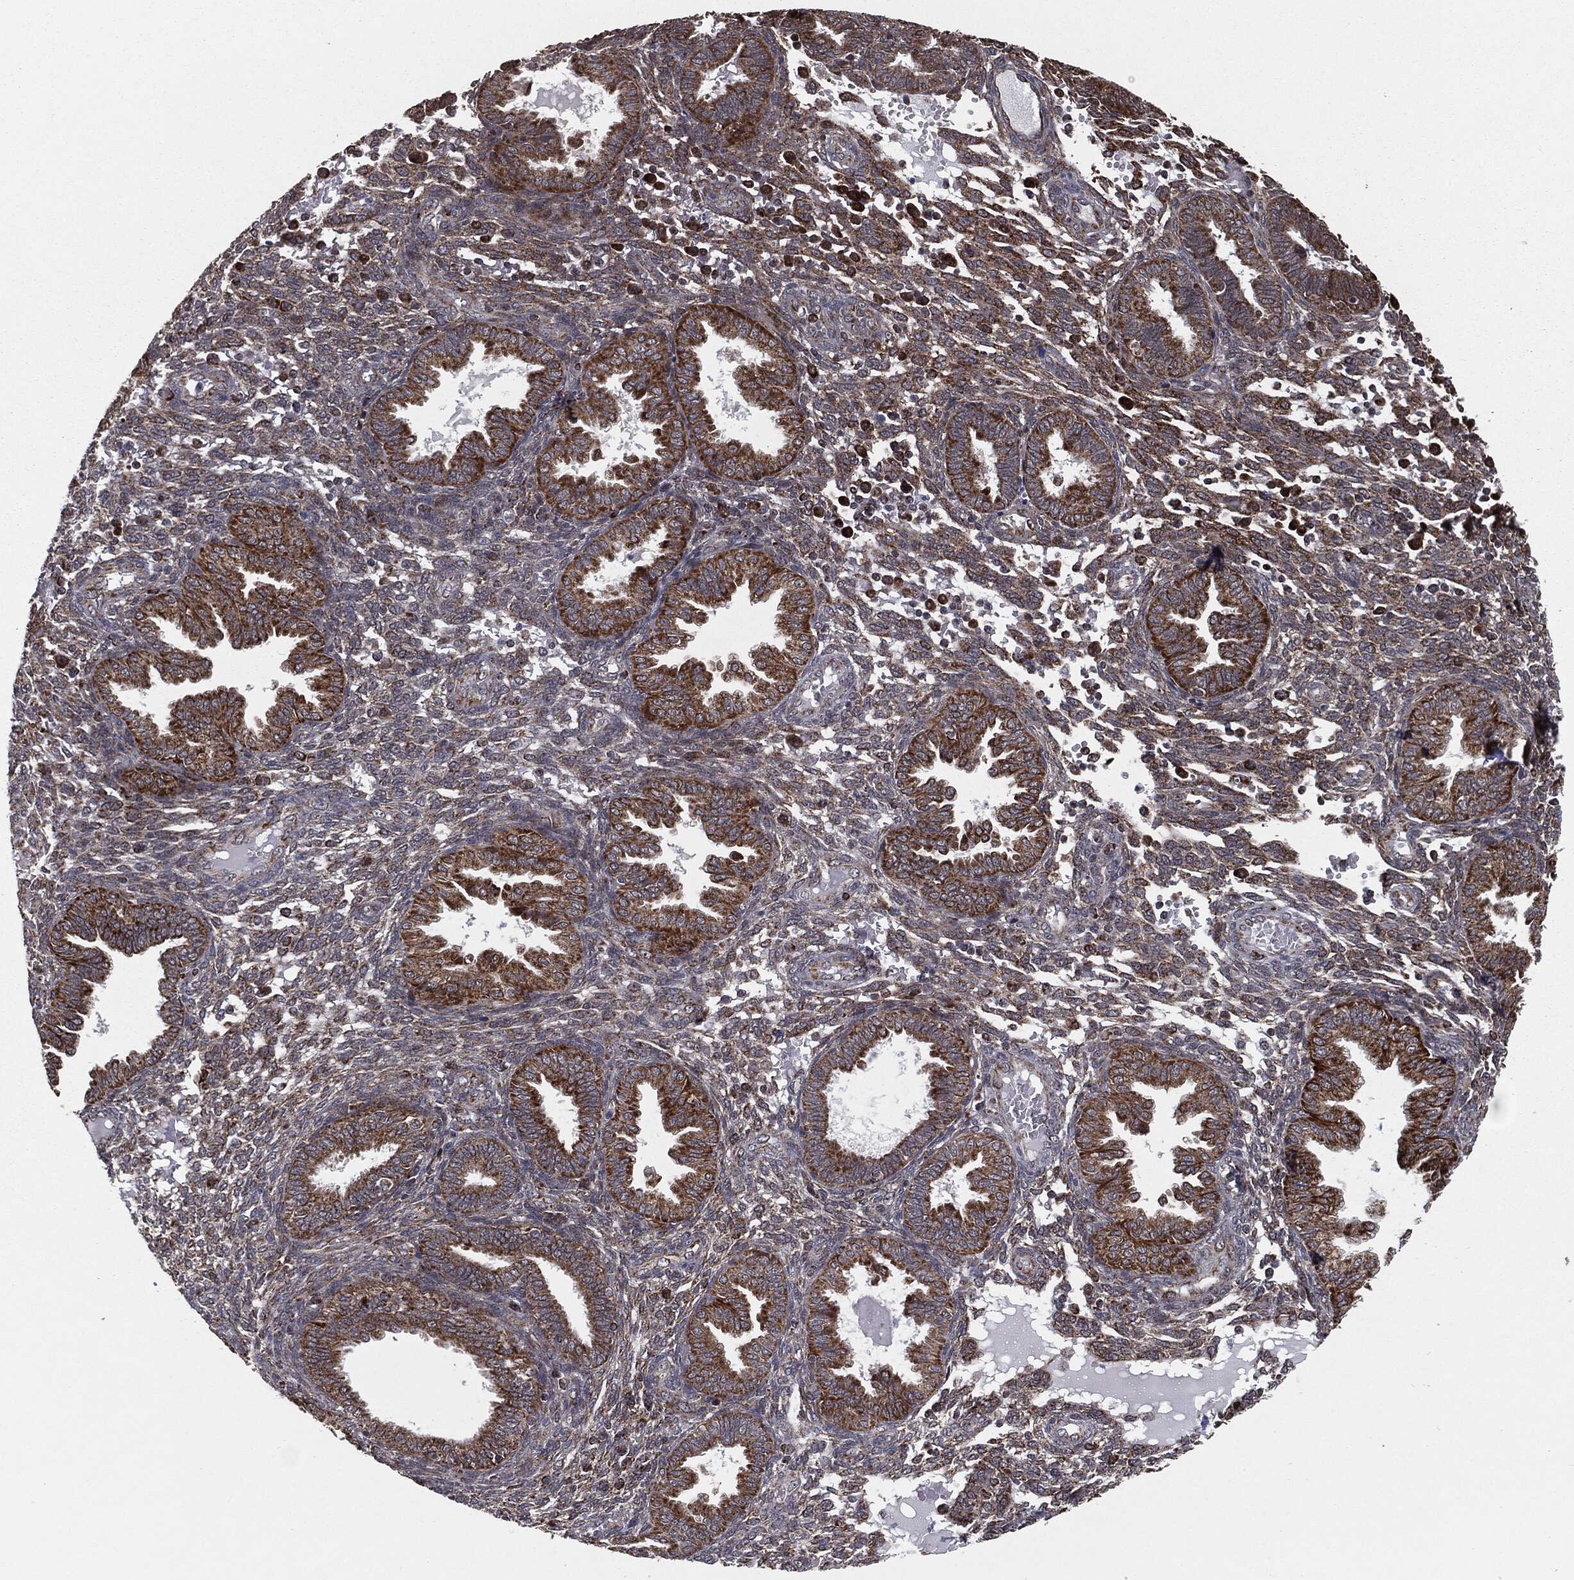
{"staining": {"intensity": "moderate", "quantity": "<25%", "location": "cytoplasmic/membranous"}, "tissue": "endometrium", "cell_type": "Cells in endometrial stroma", "image_type": "normal", "snomed": [{"axis": "morphology", "description": "Normal tissue, NOS"}, {"axis": "topography", "description": "Endometrium"}], "caption": "High-power microscopy captured an immunohistochemistry (IHC) image of unremarkable endometrium, revealing moderate cytoplasmic/membranous staining in approximately <25% of cells in endometrial stroma.", "gene": "CHCHD2", "patient": {"sex": "female", "age": 42}}